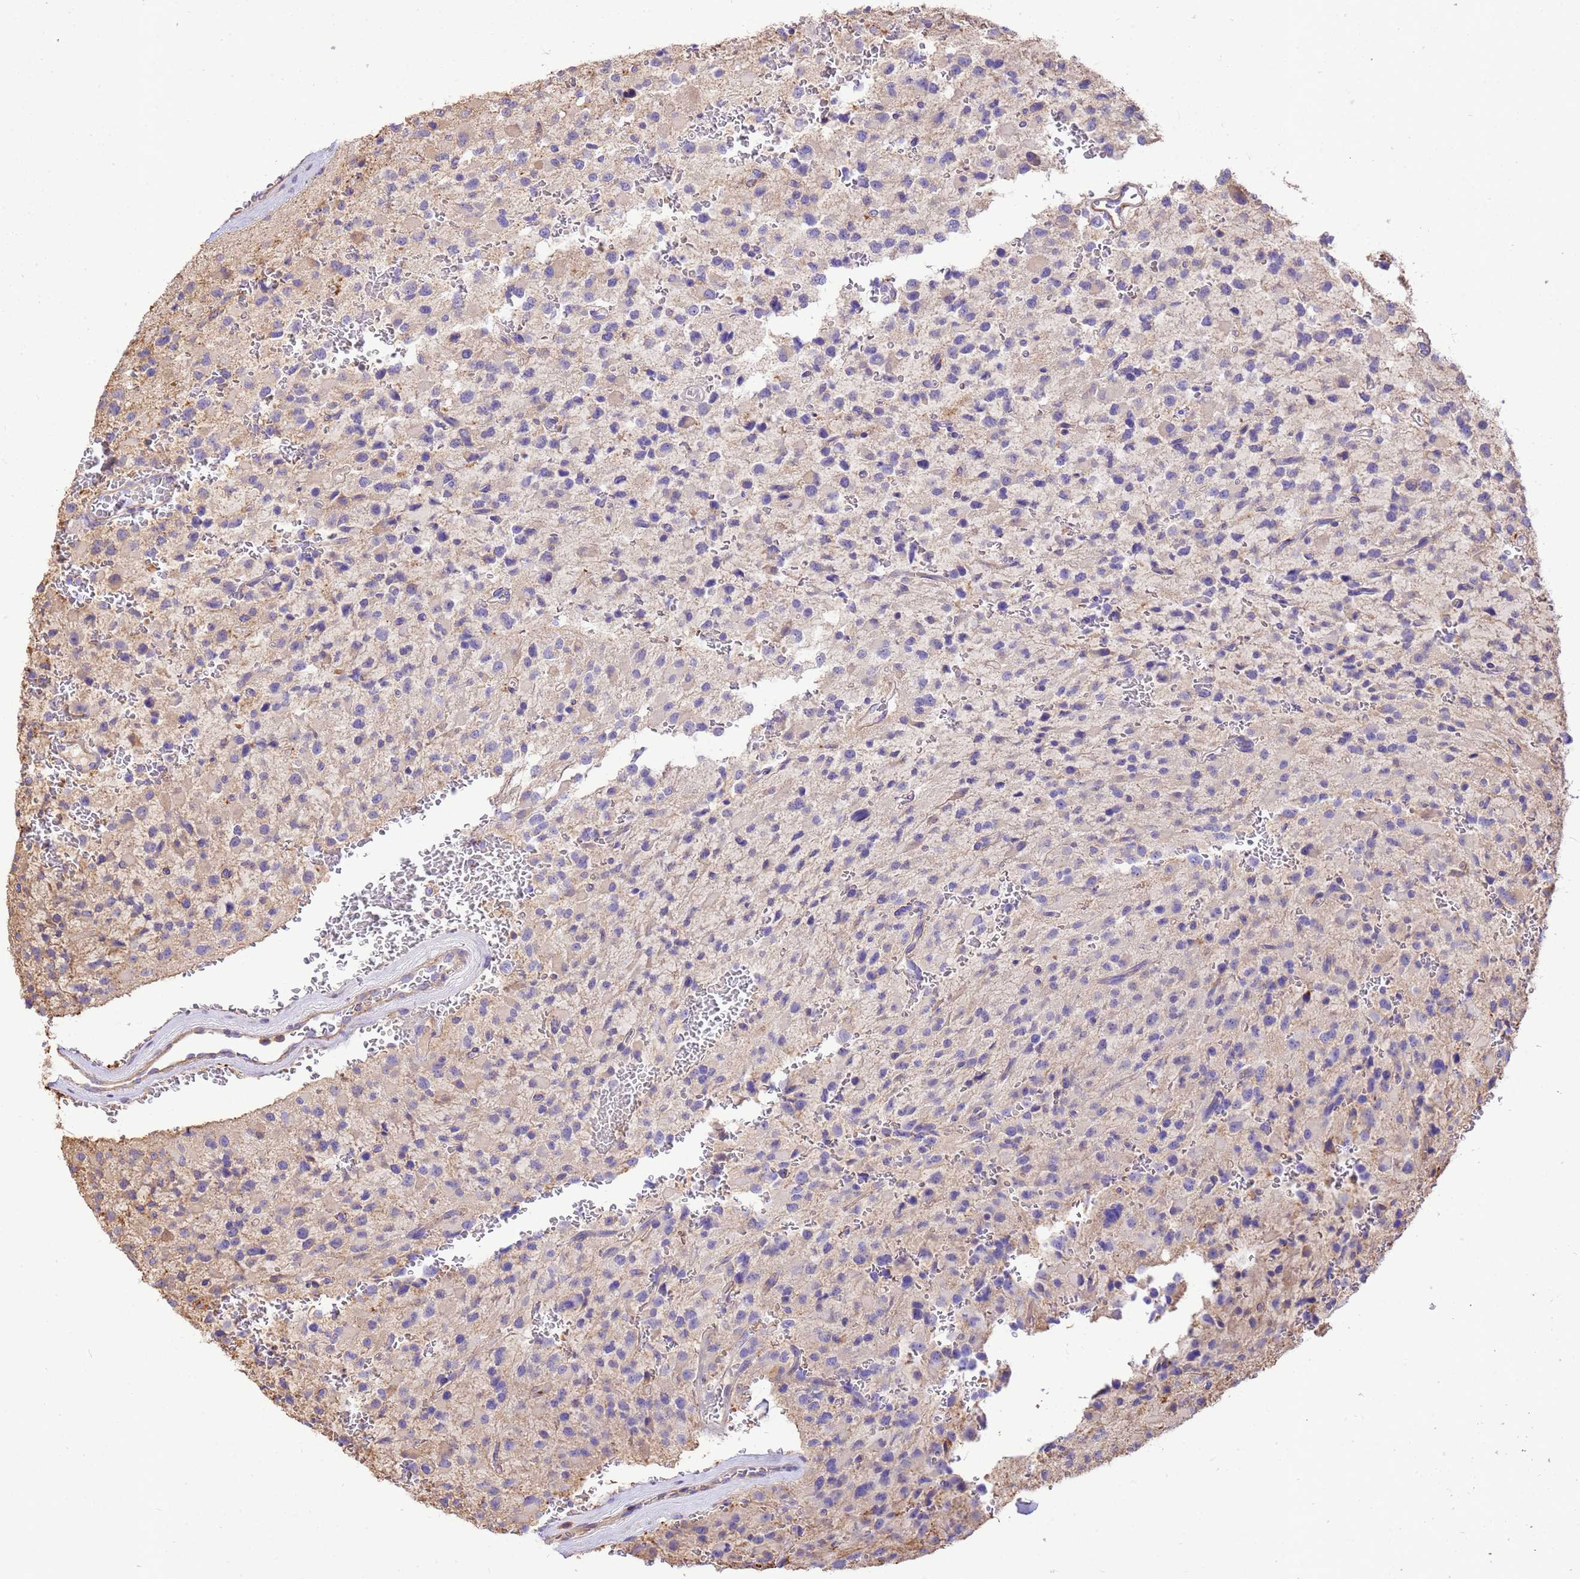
{"staining": {"intensity": "negative", "quantity": "none", "location": "none"}, "tissue": "glioma", "cell_type": "Tumor cells", "image_type": "cancer", "snomed": [{"axis": "morphology", "description": "Glioma, malignant, High grade"}, {"axis": "topography", "description": "Brain"}], "caption": "This micrograph is of glioma stained with IHC to label a protein in brown with the nuclei are counter-stained blue. There is no staining in tumor cells. (Brightfield microscopy of DAB (3,3'-diaminobenzidine) IHC at high magnification).", "gene": "WDR64", "patient": {"sex": "male", "age": 34}}